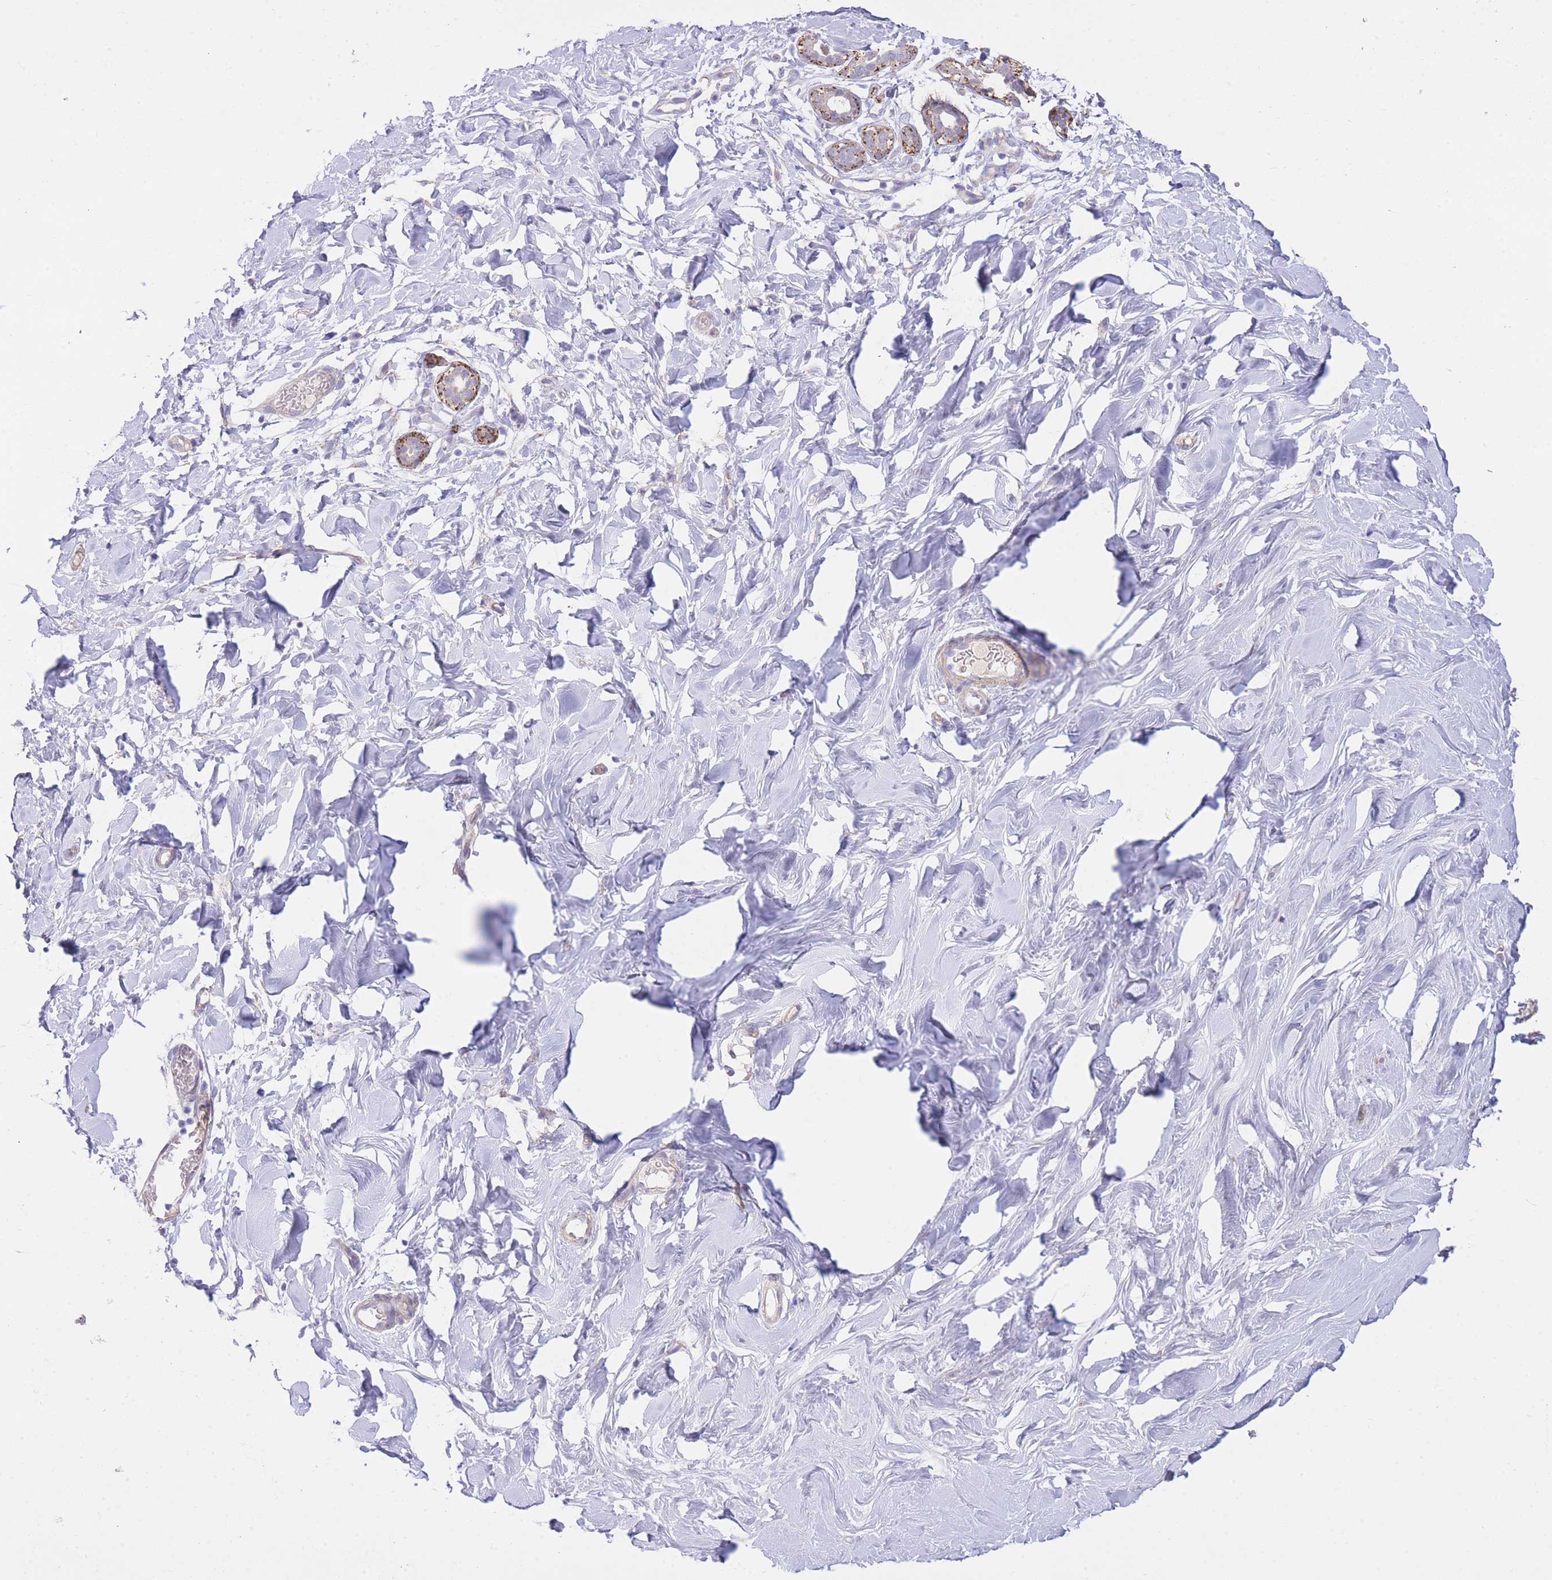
{"staining": {"intensity": "negative", "quantity": "none", "location": "none"}, "tissue": "breast", "cell_type": "Adipocytes", "image_type": "normal", "snomed": [{"axis": "morphology", "description": "Normal tissue, NOS"}, {"axis": "topography", "description": "Breast"}], "caption": "Immunohistochemistry of benign breast demonstrates no positivity in adipocytes.", "gene": "PGM1", "patient": {"sex": "female", "age": 27}}